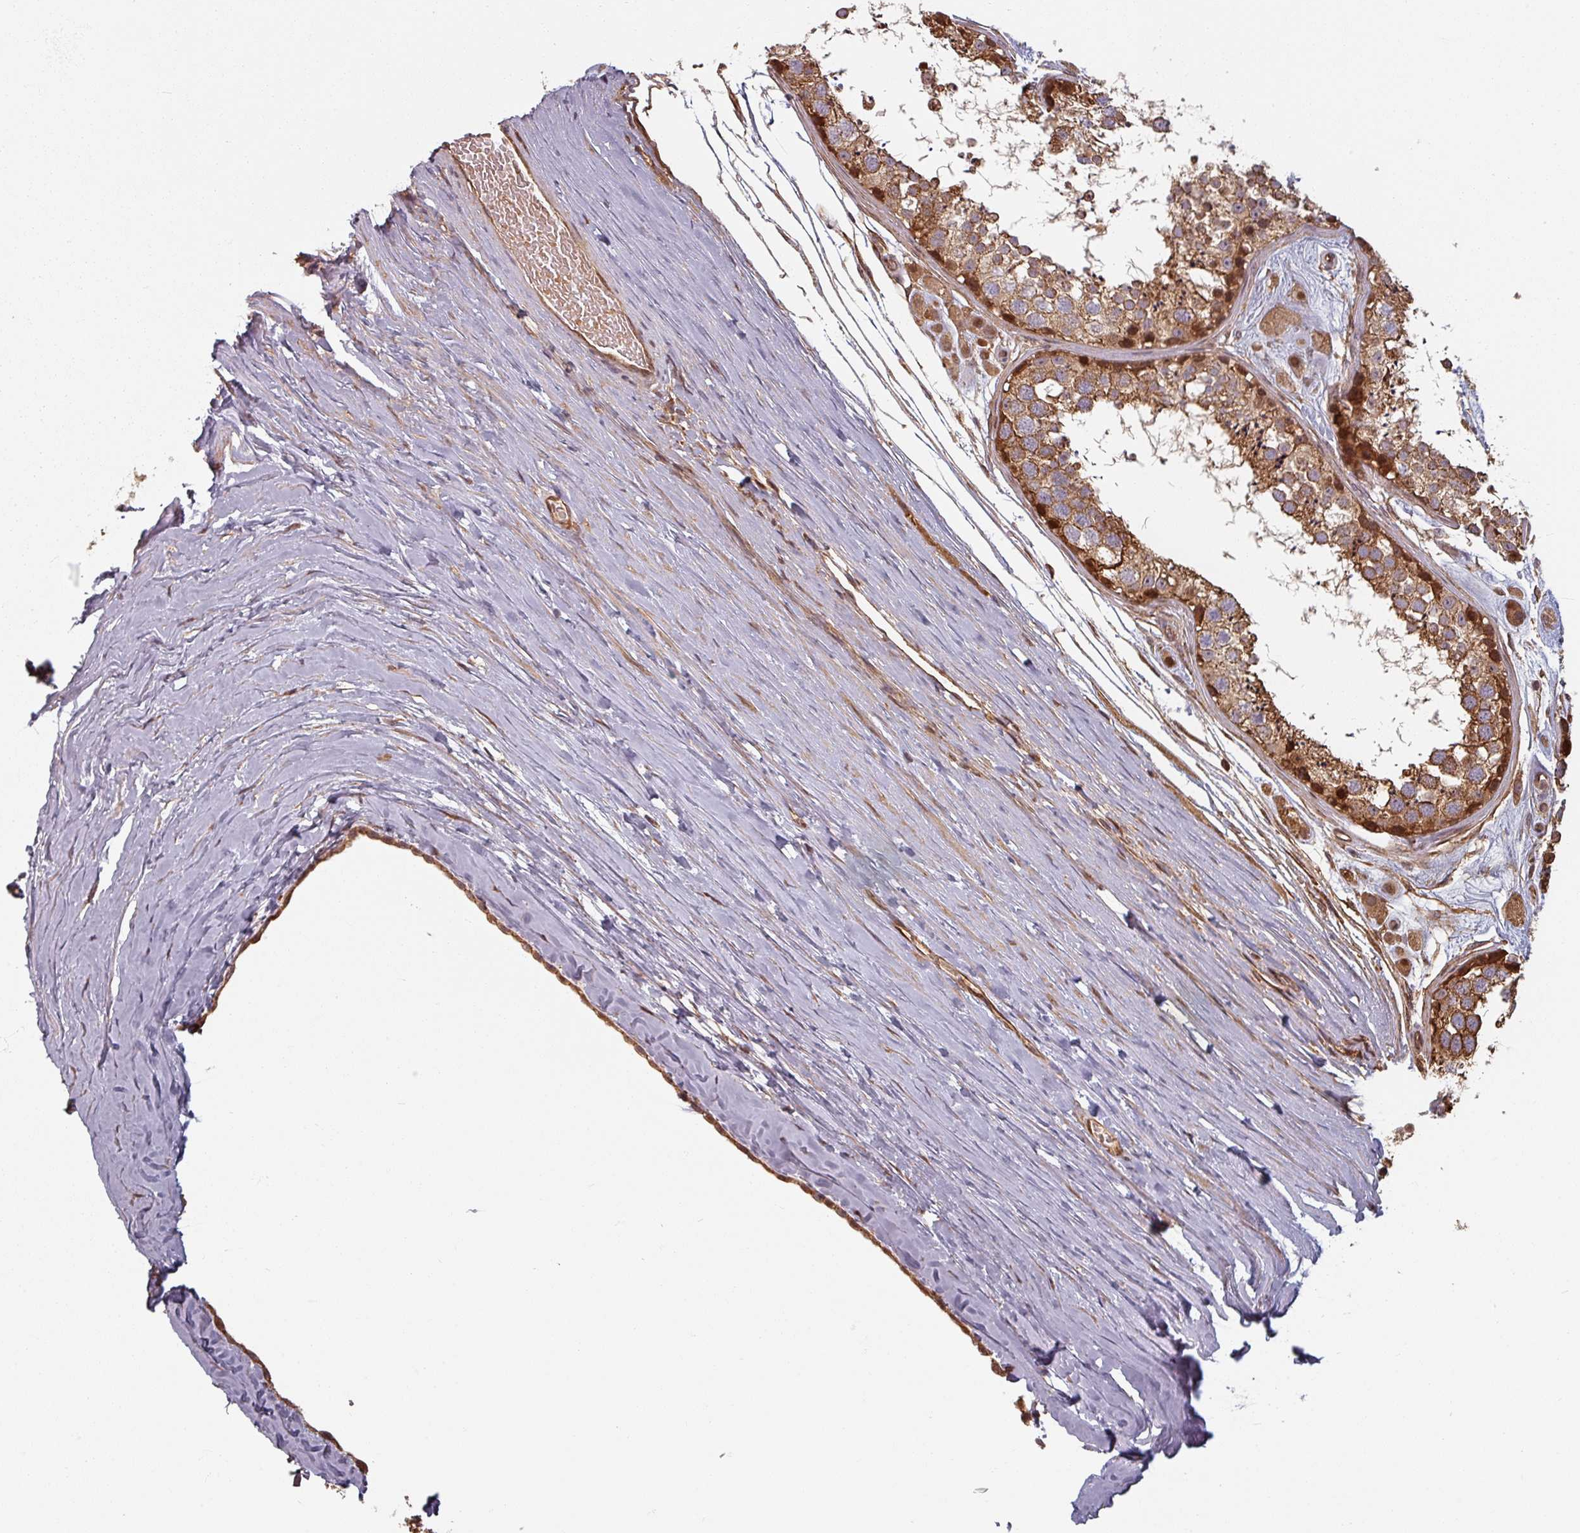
{"staining": {"intensity": "moderate", "quantity": ">75%", "location": "cytoplasmic/membranous,nuclear"}, "tissue": "testis", "cell_type": "Cells in seminiferous ducts", "image_type": "normal", "snomed": [{"axis": "morphology", "description": "Normal tissue, NOS"}, {"axis": "topography", "description": "Testis"}], "caption": "Protein expression analysis of benign testis exhibits moderate cytoplasmic/membranous,nuclear positivity in about >75% of cells in seminiferous ducts.", "gene": "EID1", "patient": {"sex": "male", "age": 25}}